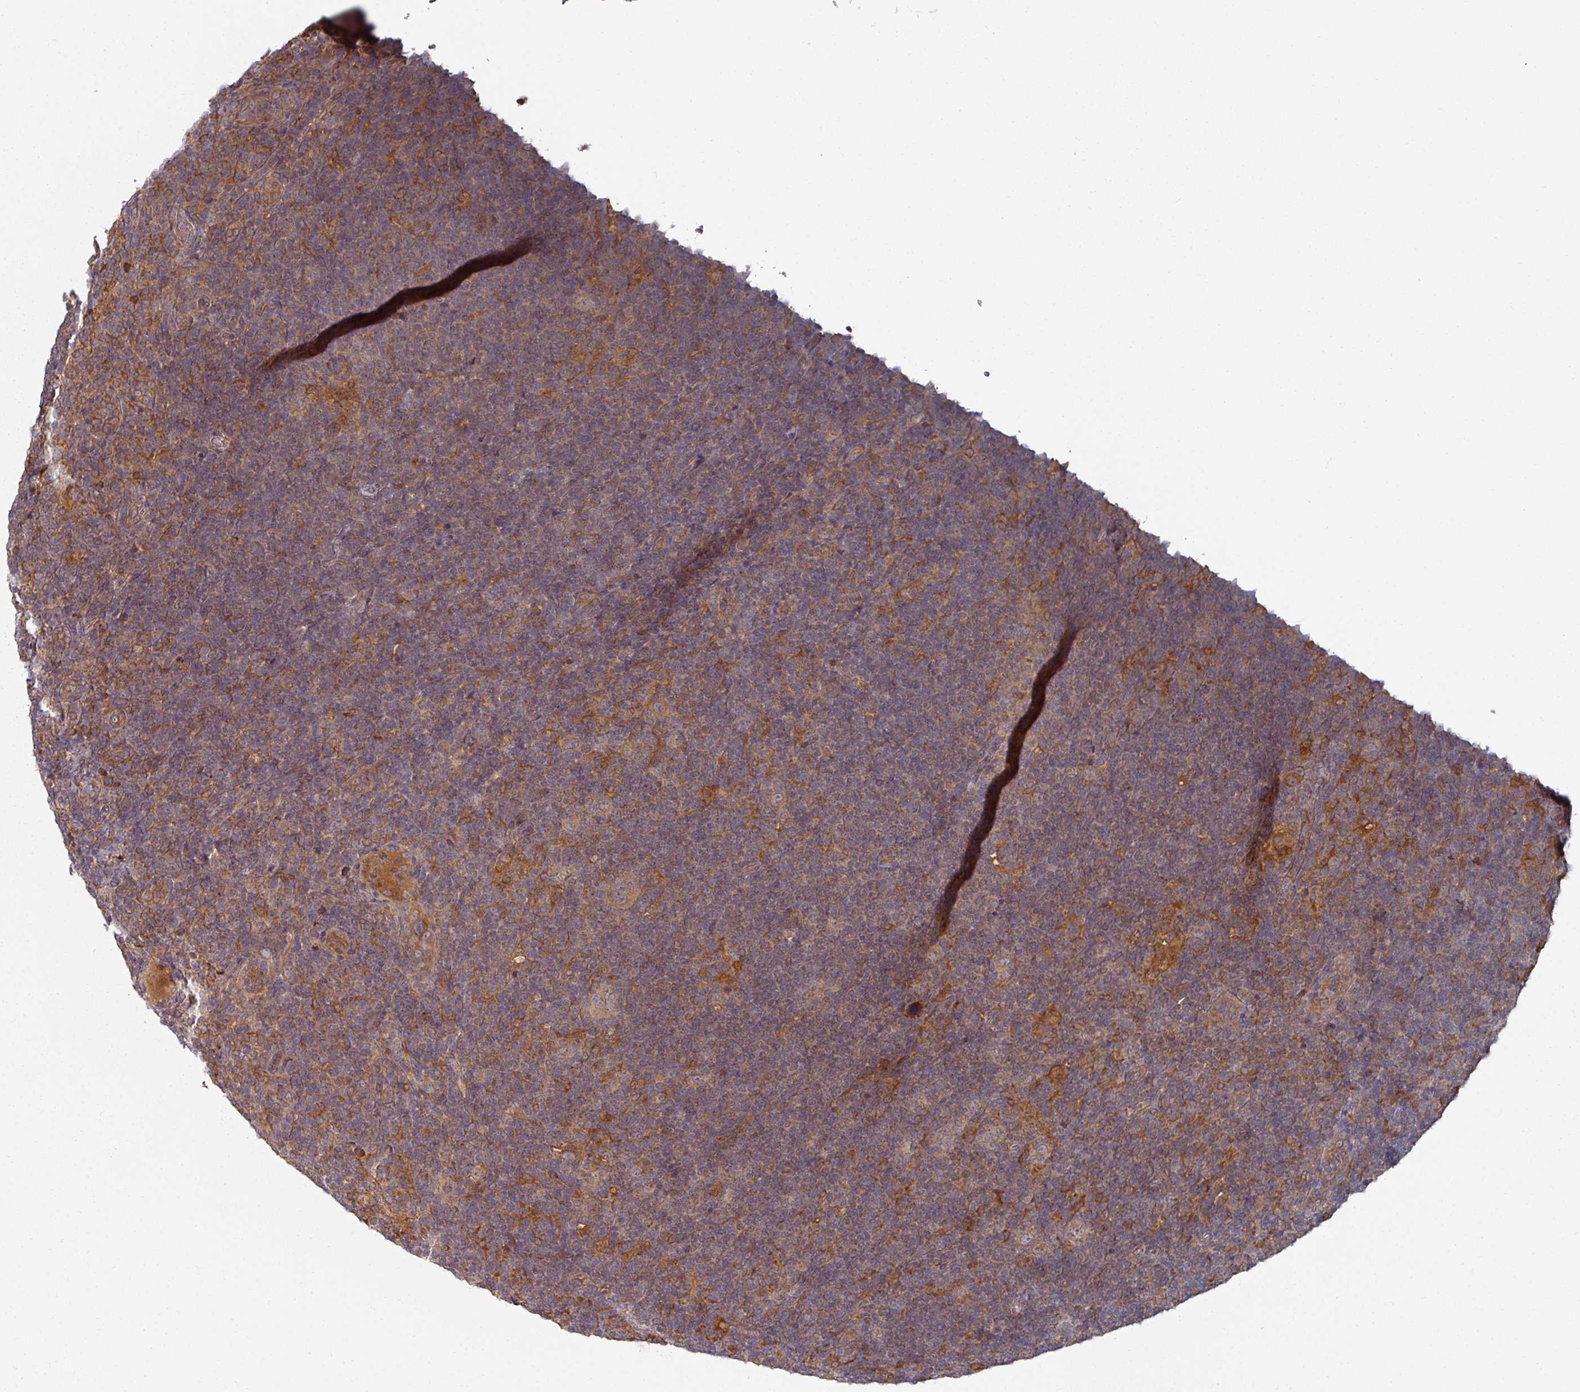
{"staining": {"intensity": "moderate", "quantity": ">75%", "location": "cytoplasmic/membranous"}, "tissue": "lymphoma", "cell_type": "Tumor cells", "image_type": "cancer", "snomed": [{"axis": "morphology", "description": "Hodgkin's disease, NOS"}, {"axis": "topography", "description": "Lymph node"}], "caption": "Immunohistochemistry (IHC) micrograph of Hodgkin's disease stained for a protein (brown), which displays medium levels of moderate cytoplasmic/membranous staining in approximately >75% of tumor cells.", "gene": "CEP95", "patient": {"sex": "female", "age": 57}}